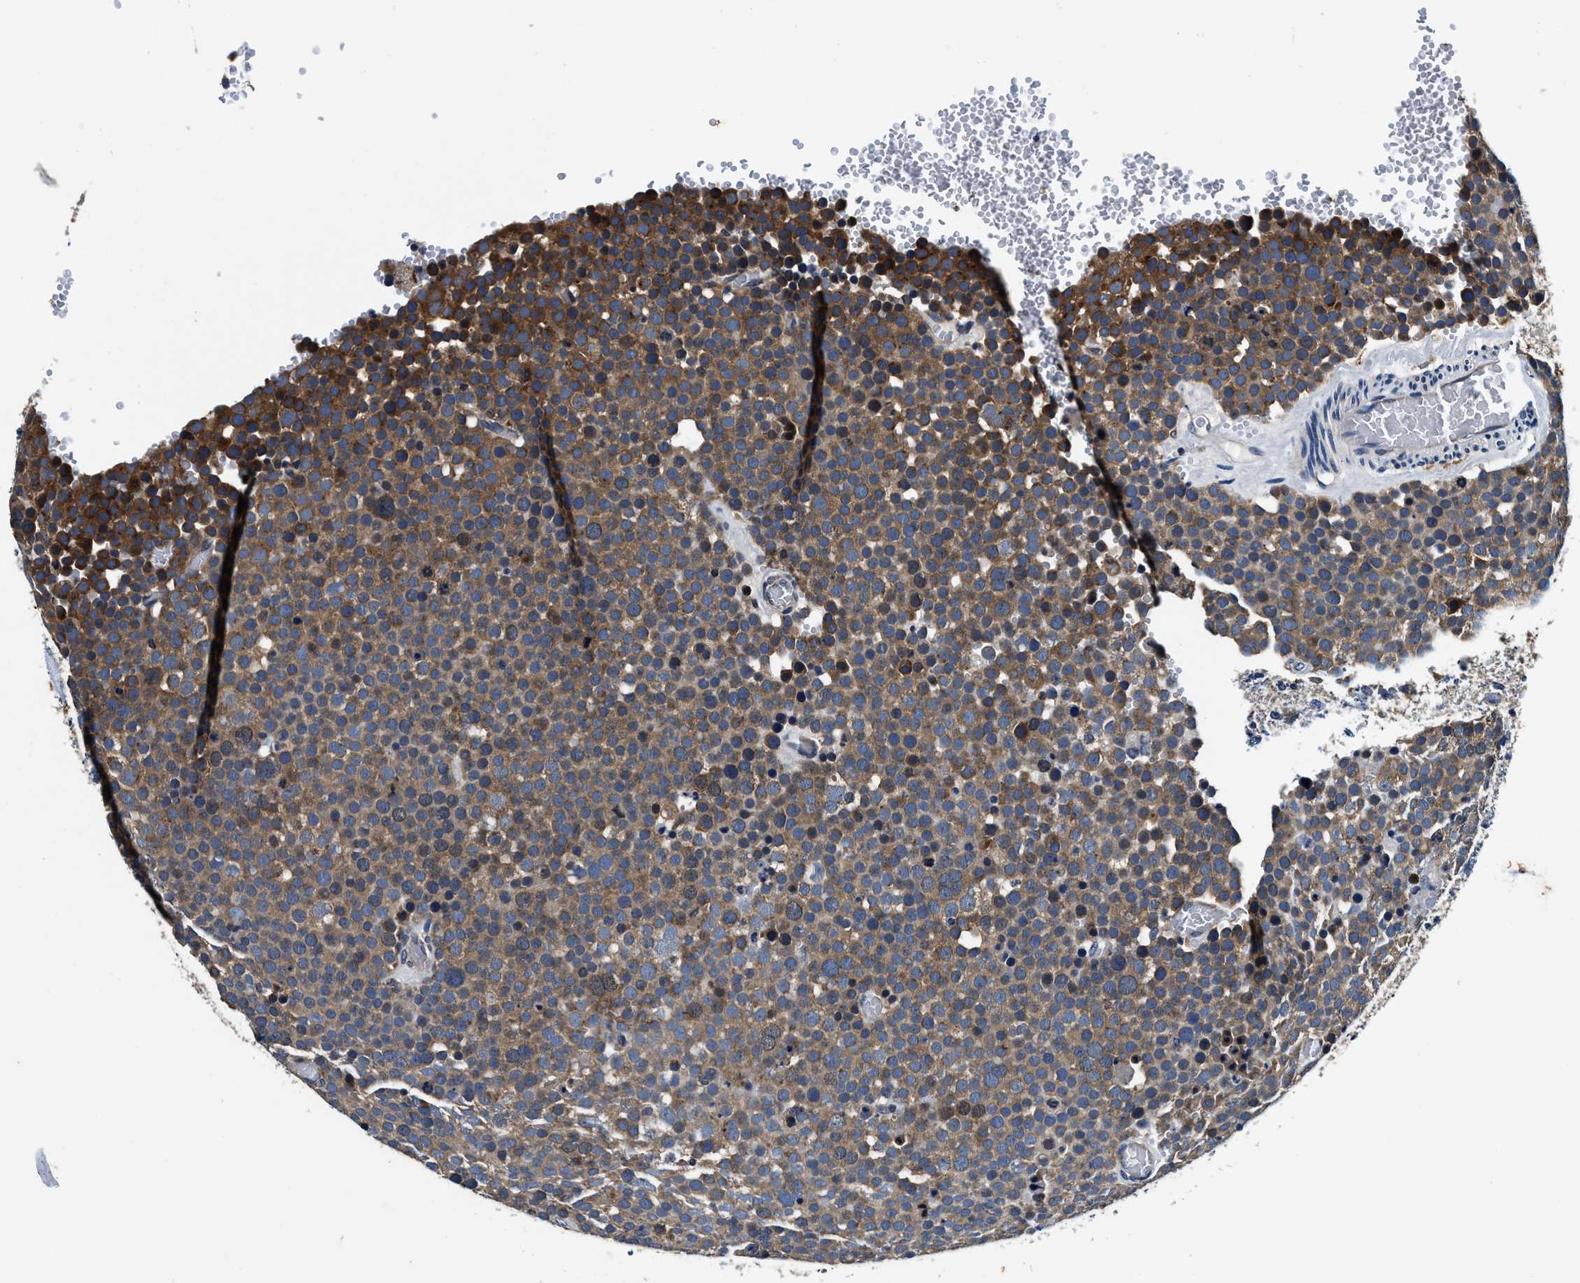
{"staining": {"intensity": "moderate", "quantity": ">75%", "location": "cytoplasmic/membranous"}, "tissue": "testis cancer", "cell_type": "Tumor cells", "image_type": "cancer", "snomed": [{"axis": "morphology", "description": "Seminoma, NOS"}, {"axis": "topography", "description": "Testis"}], "caption": "Immunohistochemistry micrograph of neoplastic tissue: human testis cancer stained using immunohistochemistry (IHC) demonstrates medium levels of moderate protein expression localized specifically in the cytoplasmic/membranous of tumor cells, appearing as a cytoplasmic/membranous brown color.", "gene": "PI4KB", "patient": {"sex": "male", "age": 71}}